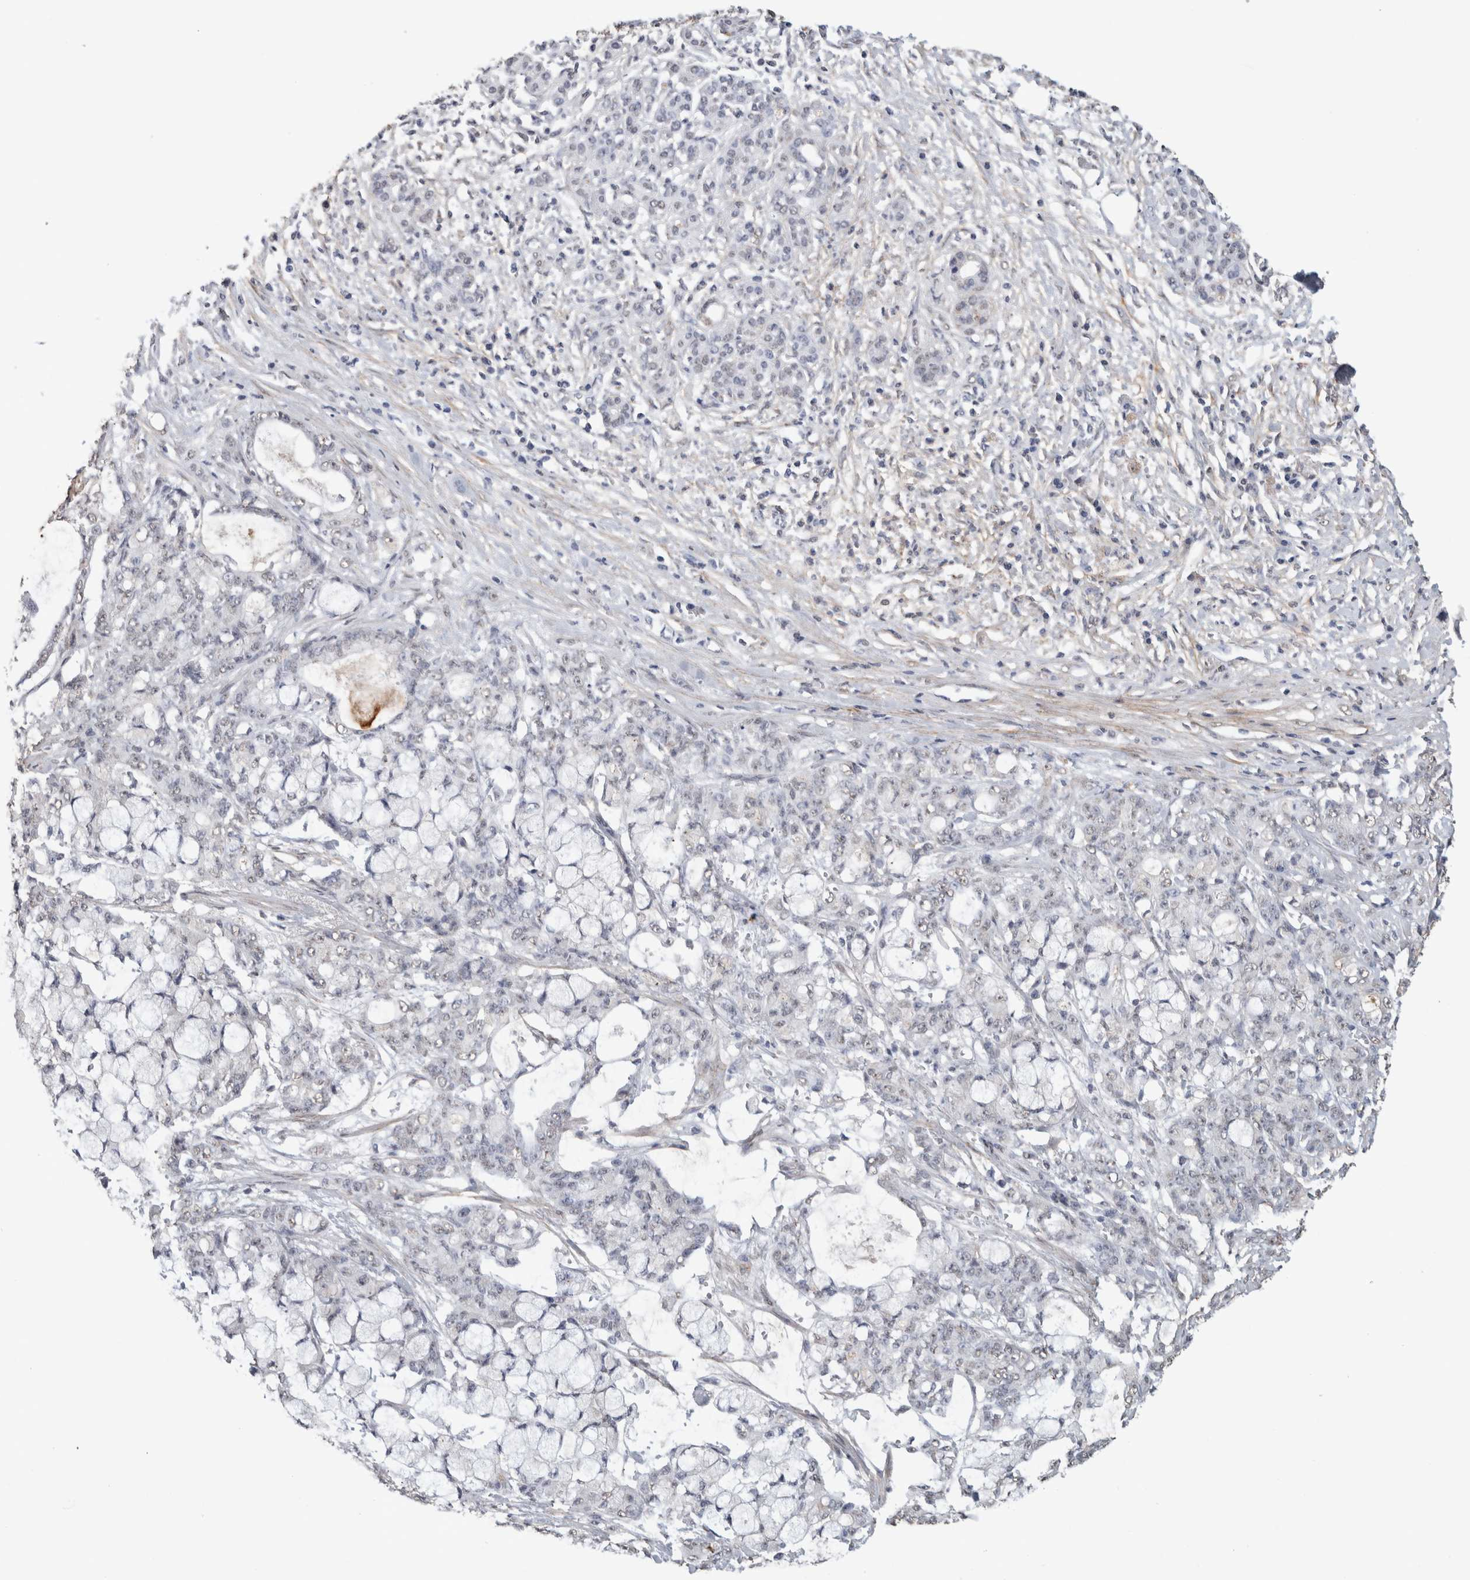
{"staining": {"intensity": "negative", "quantity": "none", "location": "none"}, "tissue": "pancreatic cancer", "cell_type": "Tumor cells", "image_type": "cancer", "snomed": [{"axis": "morphology", "description": "Adenocarcinoma, NOS"}, {"axis": "topography", "description": "Pancreas"}], "caption": "This photomicrograph is of pancreatic cancer stained with immunohistochemistry (IHC) to label a protein in brown with the nuclei are counter-stained blue. There is no expression in tumor cells.", "gene": "LTBP1", "patient": {"sex": "female", "age": 73}}